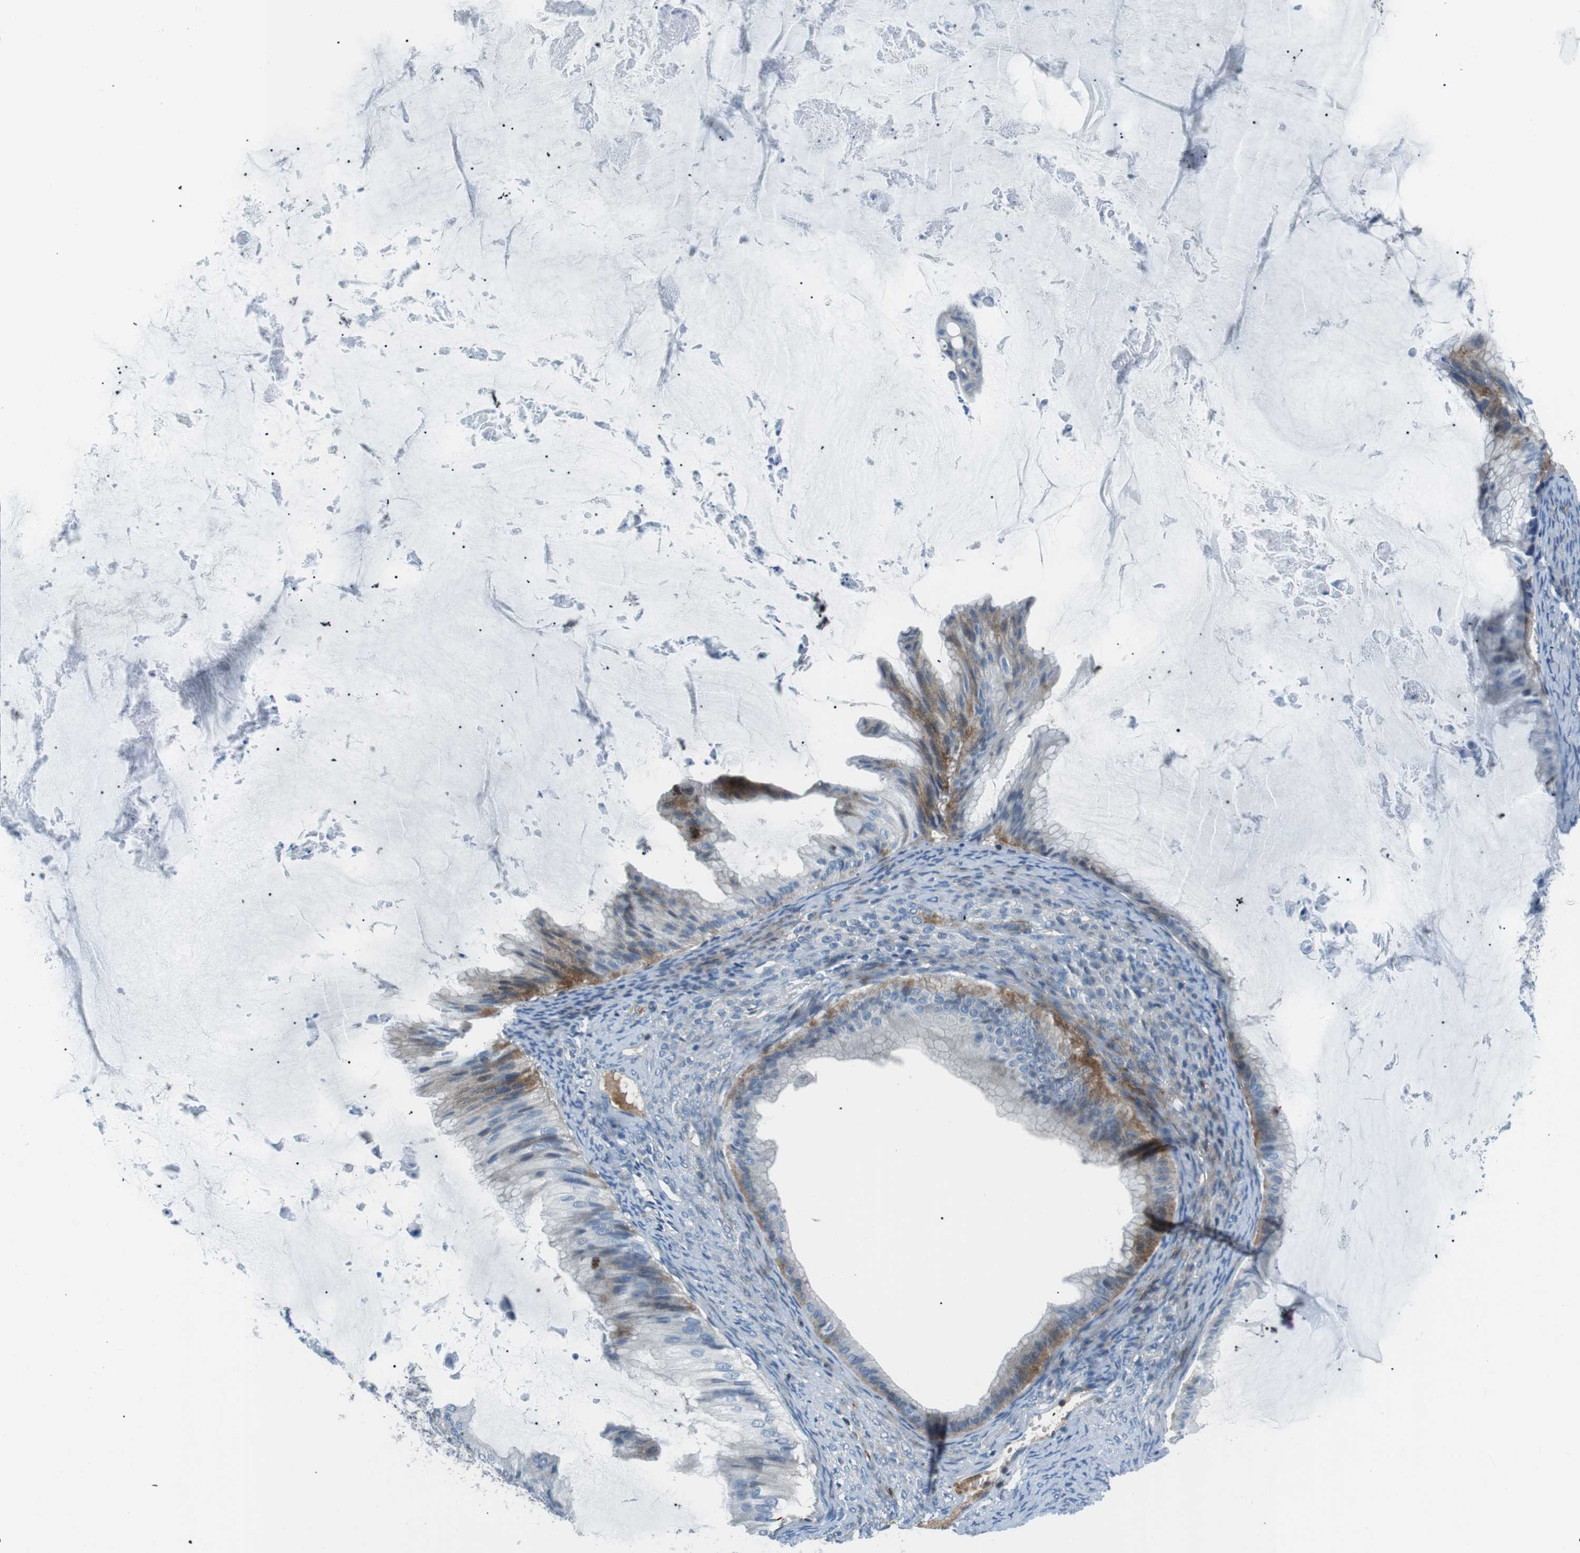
{"staining": {"intensity": "moderate", "quantity": "<25%", "location": "cytoplasmic/membranous"}, "tissue": "ovarian cancer", "cell_type": "Tumor cells", "image_type": "cancer", "snomed": [{"axis": "morphology", "description": "Cystadenocarcinoma, mucinous, NOS"}, {"axis": "topography", "description": "Ovary"}], "caption": "IHC of human ovarian cancer (mucinous cystadenocarcinoma) exhibits low levels of moderate cytoplasmic/membranous expression in about <25% of tumor cells. (Stains: DAB in brown, nuclei in blue, Microscopy: brightfield microscopy at high magnification).", "gene": "ARVCF", "patient": {"sex": "female", "age": 61}}